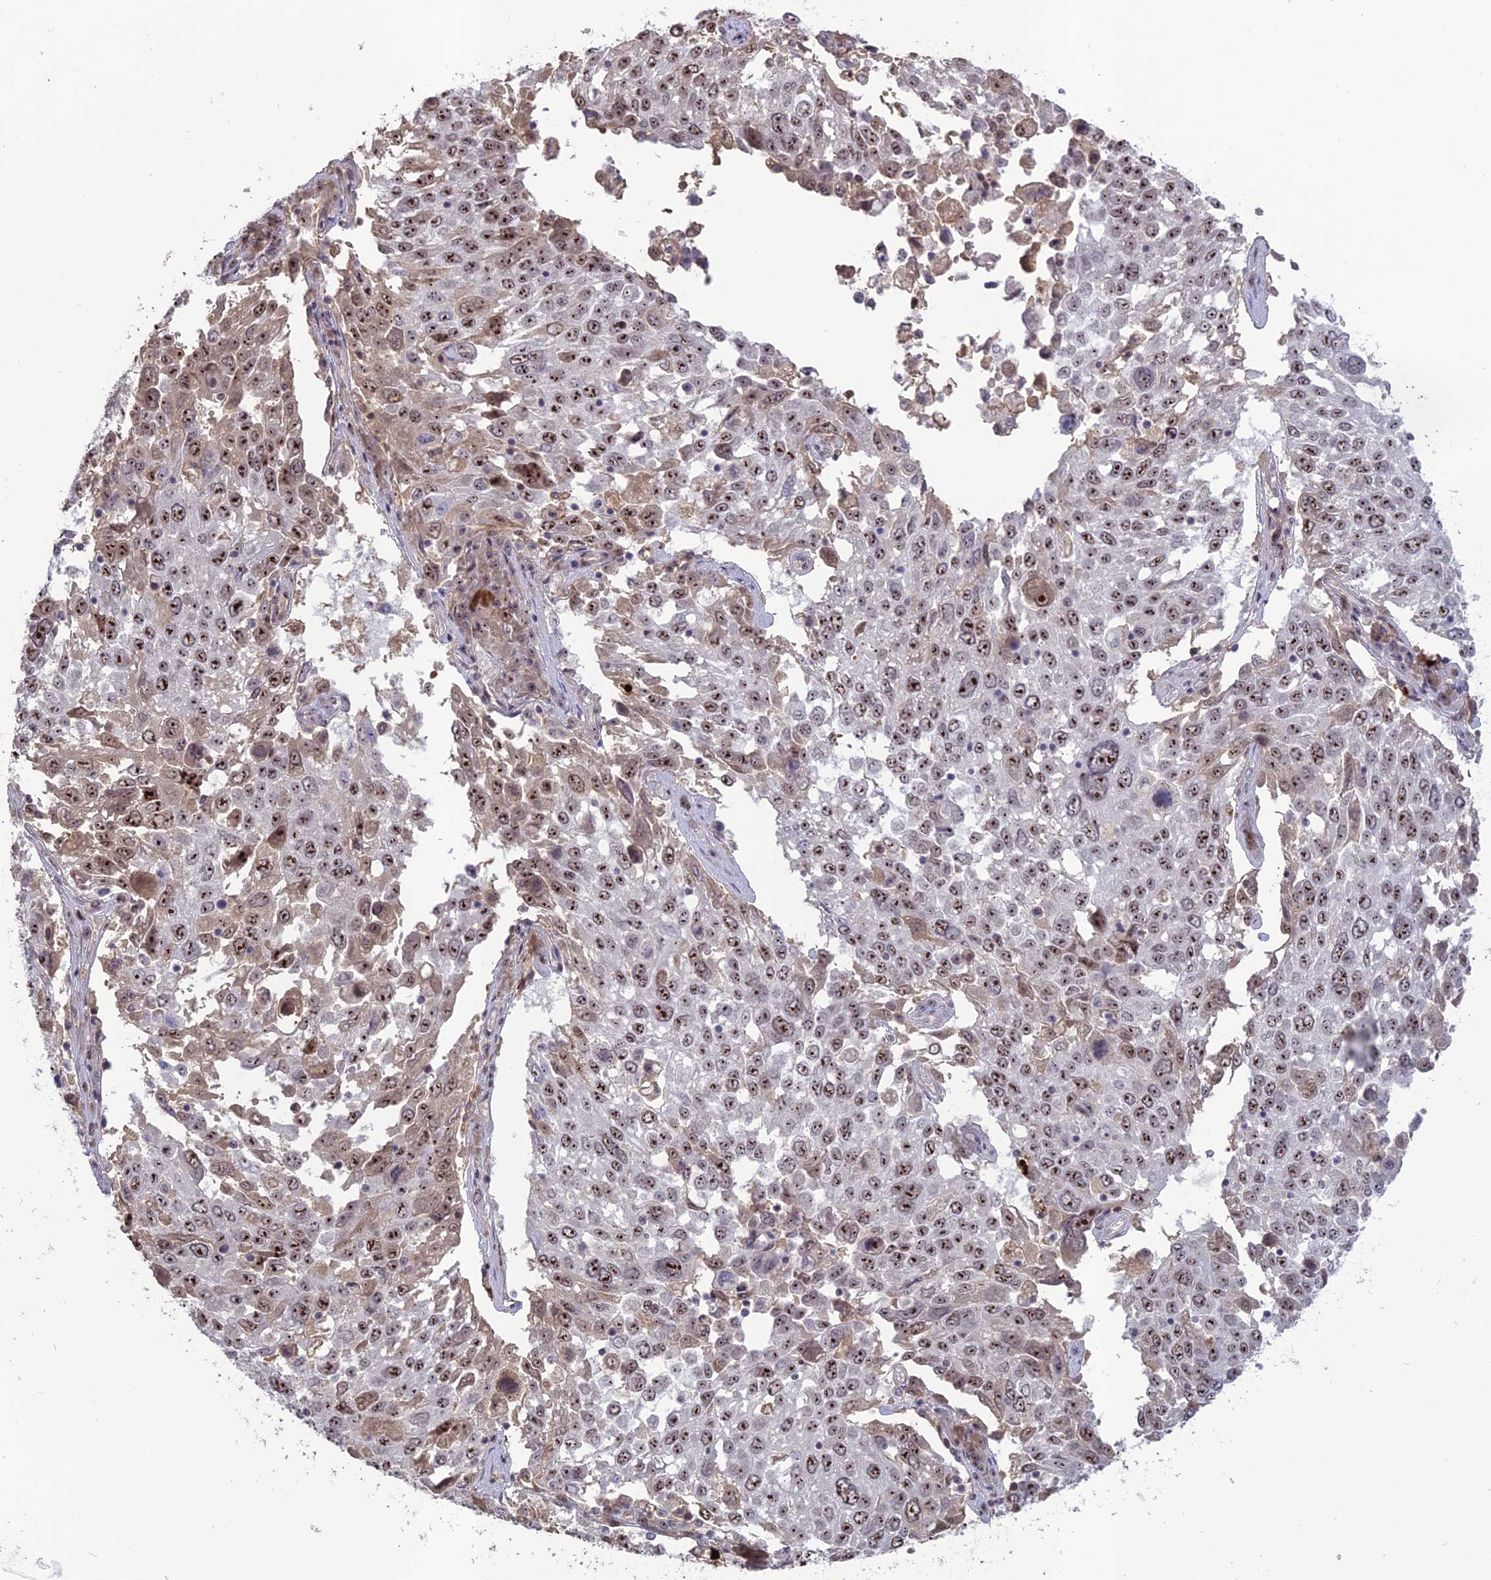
{"staining": {"intensity": "strong", "quantity": ">75%", "location": "nuclear"}, "tissue": "lung cancer", "cell_type": "Tumor cells", "image_type": "cancer", "snomed": [{"axis": "morphology", "description": "Squamous cell carcinoma, NOS"}, {"axis": "topography", "description": "Lung"}], "caption": "Immunohistochemical staining of human lung squamous cell carcinoma demonstrates high levels of strong nuclear positivity in about >75% of tumor cells.", "gene": "FAM131A", "patient": {"sex": "male", "age": 65}}